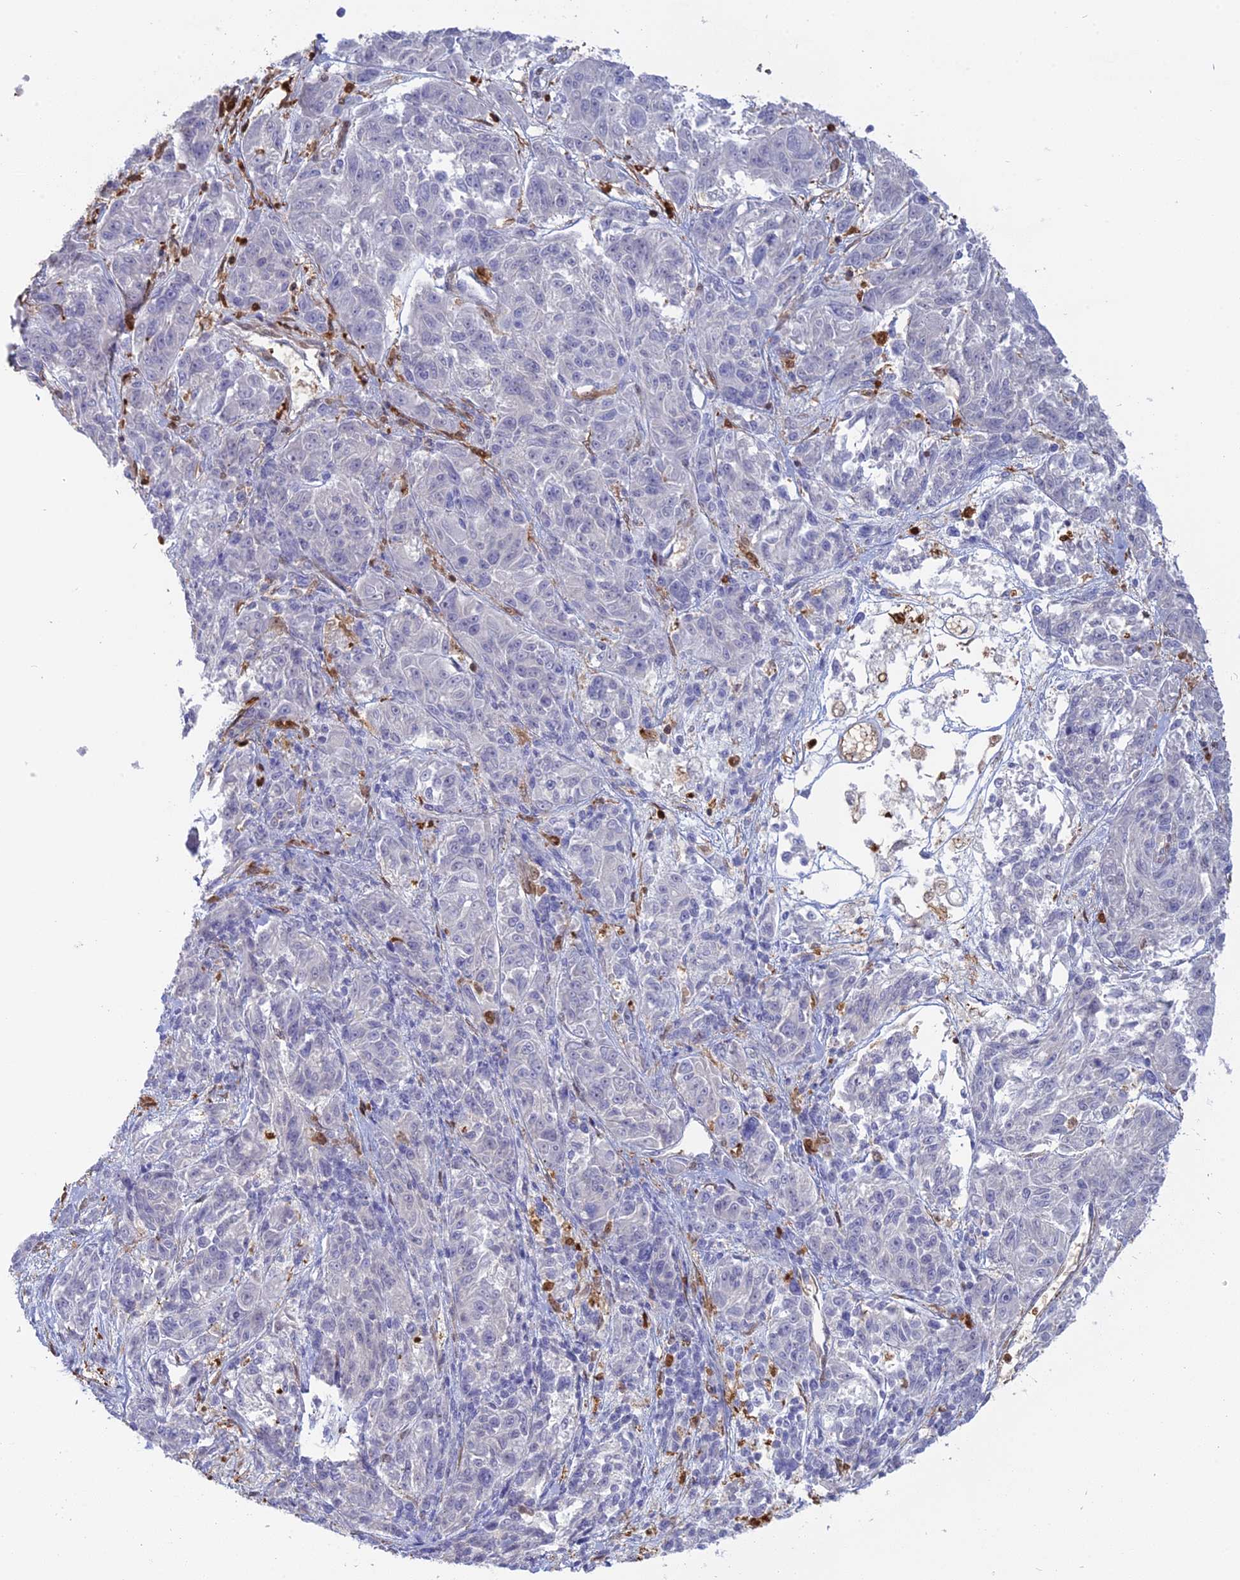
{"staining": {"intensity": "negative", "quantity": "none", "location": "none"}, "tissue": "melanoma", "cell_type": "Tumor cells", "image_type": "cancer", "snomed": [{"axis": "morphology", "description": "Malignant melanoma, NOS"}, {"axis": "topography", "description": "Skin"}], "caption": "Melanoma was stained to show a protein in brown. There is no significant staining in tumor cells.", "gene": "PGBD4", "patient": {"sex": "male", "age": 53}}